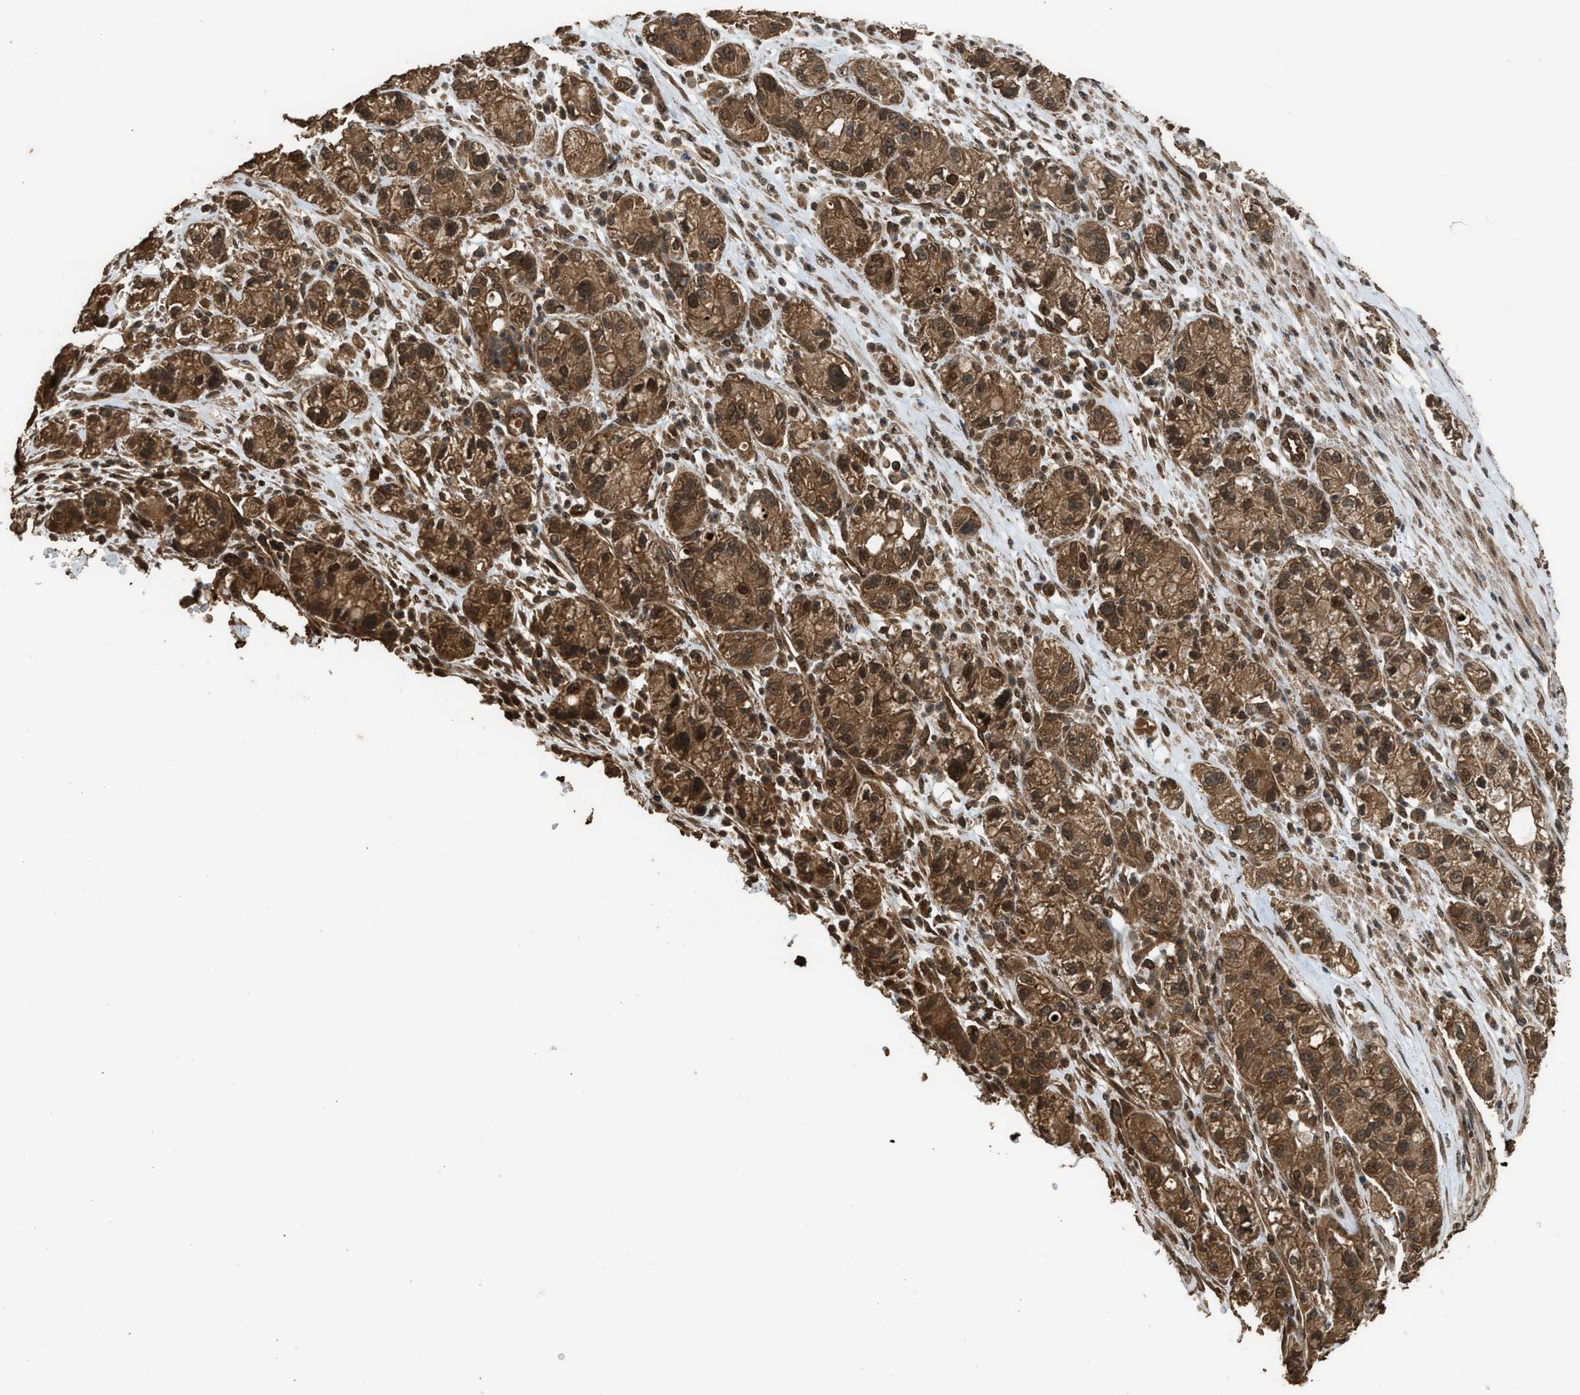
{"staining": {"intensity": "moderate", "quantity": ">75%", "location": "cytoplasmic/membranous,nuclear"}, "tissue": "pancreatic cancer", "cell_type": "Tumor cells", "image_type": "cancer", "snomed": [{"axis": "morphology", "description": "Adenocarcinoma, NOS"}, {"axis": "topography", "description": "Pancreas"}], "caption": "Immunohistochemical staining of pancreatic adenocarcinoma demonstrates moderate cytoplasmic/membranous and nuclear protein staining in about >75% of tumor cells. The staining was performed using DAB to visualize the protein expression in brown, while the nuclei were stained in blue with hematoxylin (Magnification: 20x).", "gene": "MYBL2", "patient": {"sex": "female", "age": 78}}